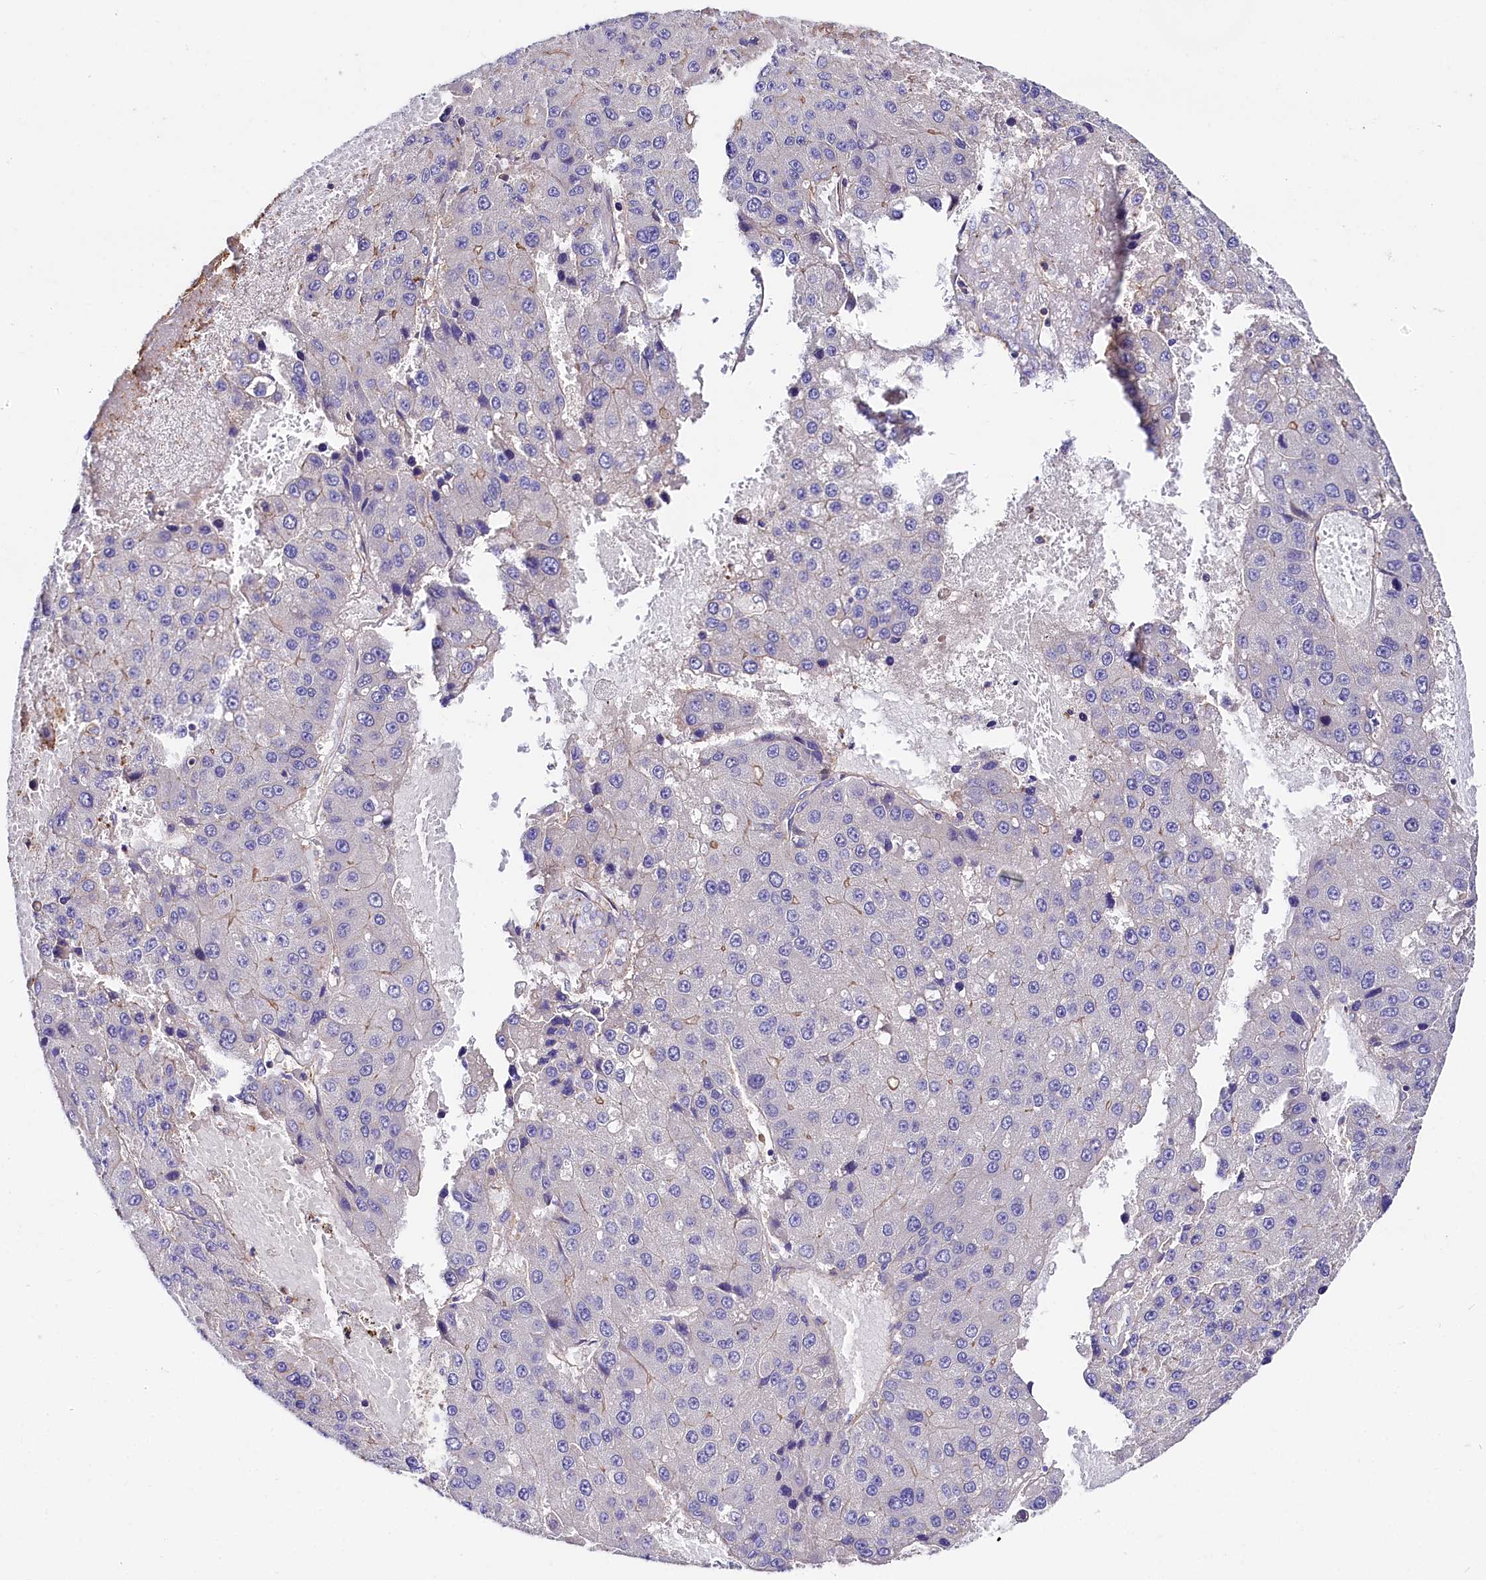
{"staining": {"intensity": "negative", "quantity": "none", "location": "none"}, "tissue": "liver cancer", "cell_type": "Tumor cells", "image_type": "cancer", "snomed": [{"axis": "morphology", "description": "Carcinoma, Hepatocellular, NOS"}, {"axis": "topography", "description": "Liver"}], "caption": "There is no significant expression in tumor cells of liver cancer (hepatocellular carcinoma).", "gene": "FCHSD2", "patient": {"sex": "female", "age": 73}}